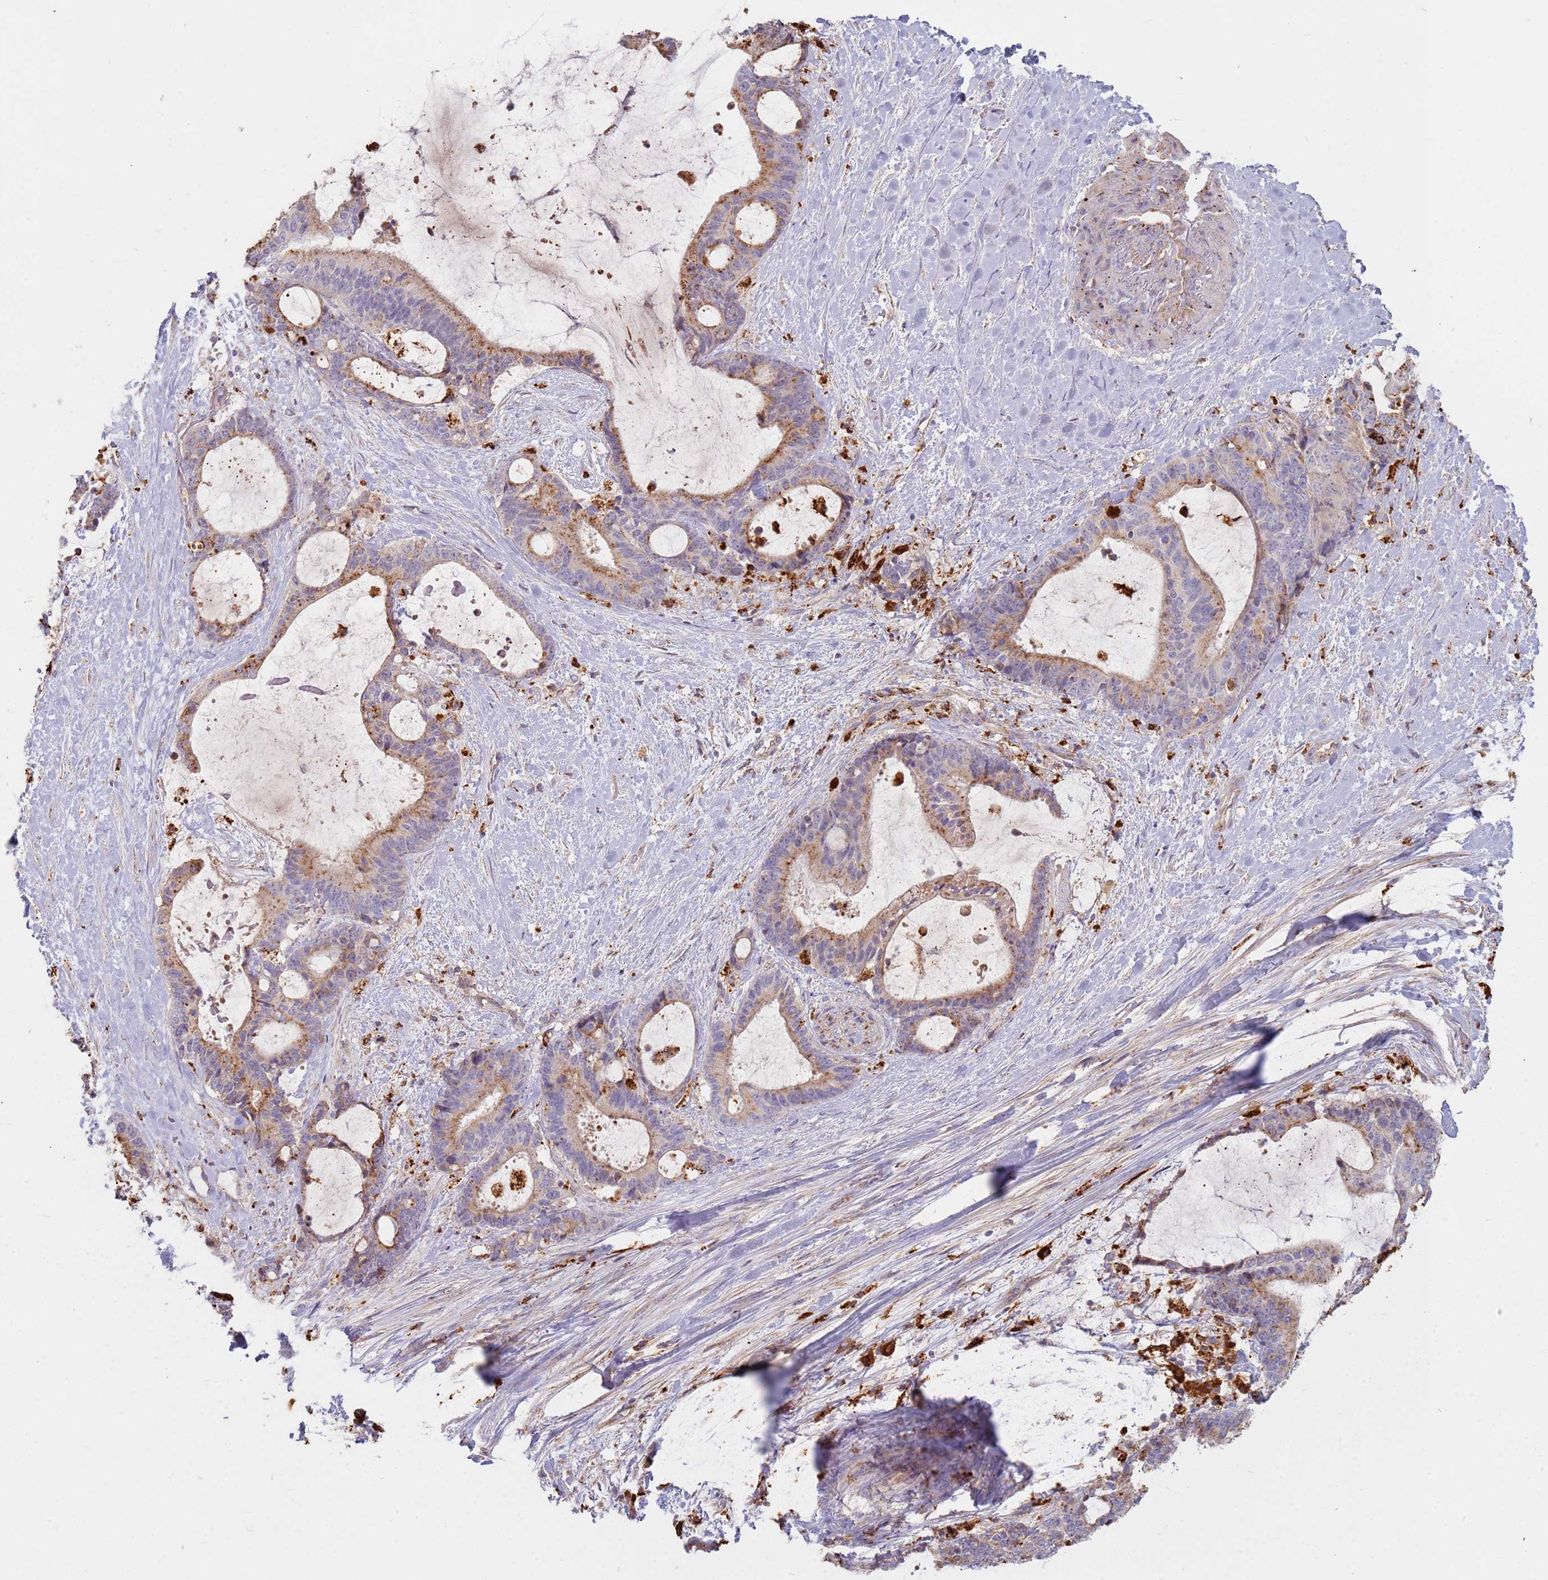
{"staining": {"intensity": "moderate", "quantity": "25%-75%", "location": "cytoplasmic/membranous"}, "tissue": "liver cancer", "cell_type": "Tumor cells", "image_type": "cancer", "snomed": [{"axis": "morphology", "description": "Normal tissue, NOS"}, {"axis": "morphology", "description": "Cholangiocarcinoma"}, {"axis": "topography", "description": "Liver"}, {"axis": "topography", "description": "Peripheral nerve tissue"}], "caption": "Moderate cytoplasmic/membranous protein staining is appreciated in about 25%-75% of tumor cells in cholangiocarcinoma (liver).", "gene": "TMEM229B", "patient": {"sex": "female", "age": 73}}